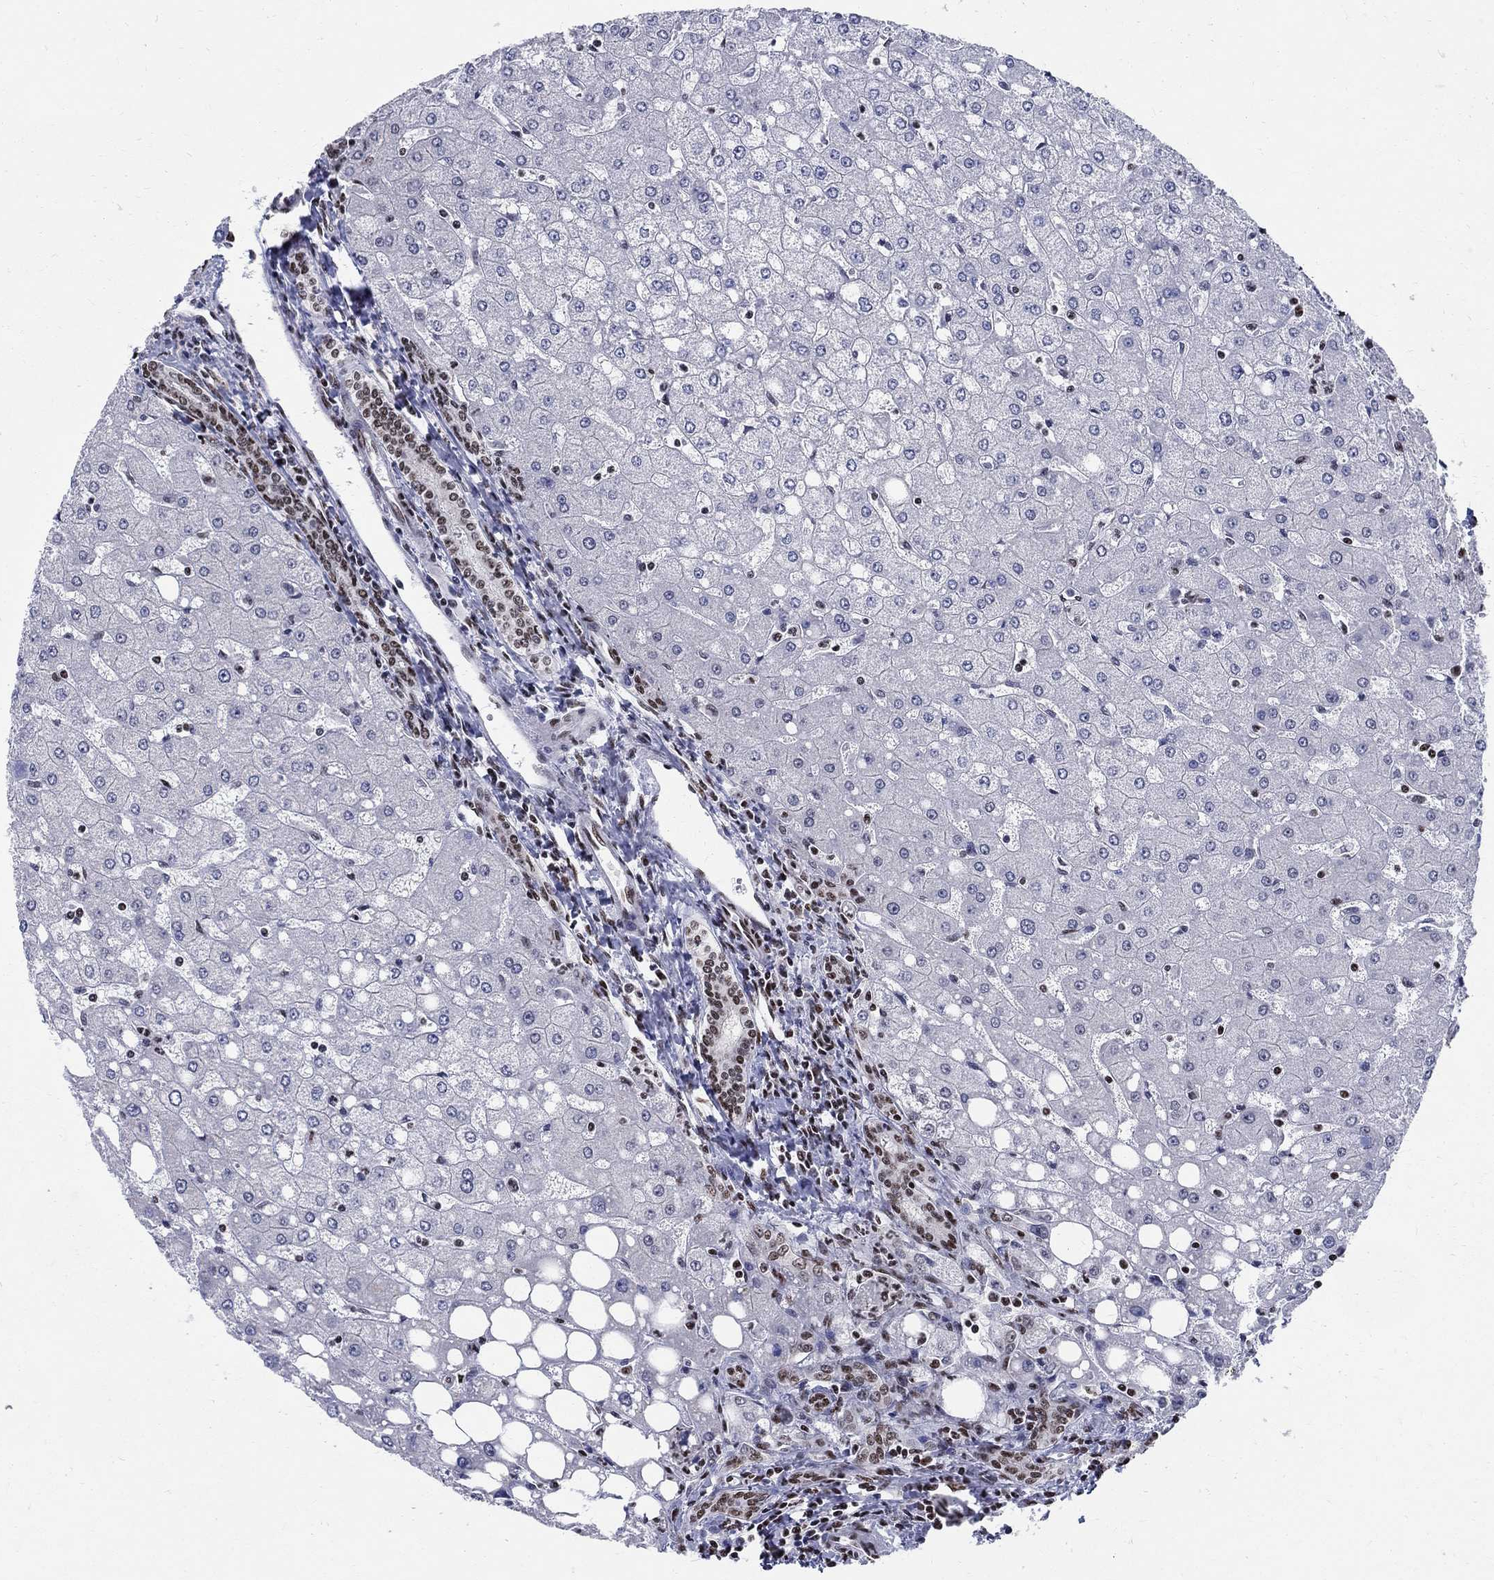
{"staining": {"intensity": "weak", "quantity": ">75%", "location": "nuclear"}, "tissue": "liver", "cell_type": "Cholangiocytes", "image_type": "normal", "snomed": [{"axis": "morphology", "description": "Normal tissue, NOS"}, {"axis": "topography", "description": "Liver"}], "caption": "Normal liver displays weak nuclear positivity in about >75% of cholangiocytes The protein of interest is shown in brown color, while the nuclei are stained blue..", "gene": "FBXO16", "patient": {"sex": "female", "age": 53}}